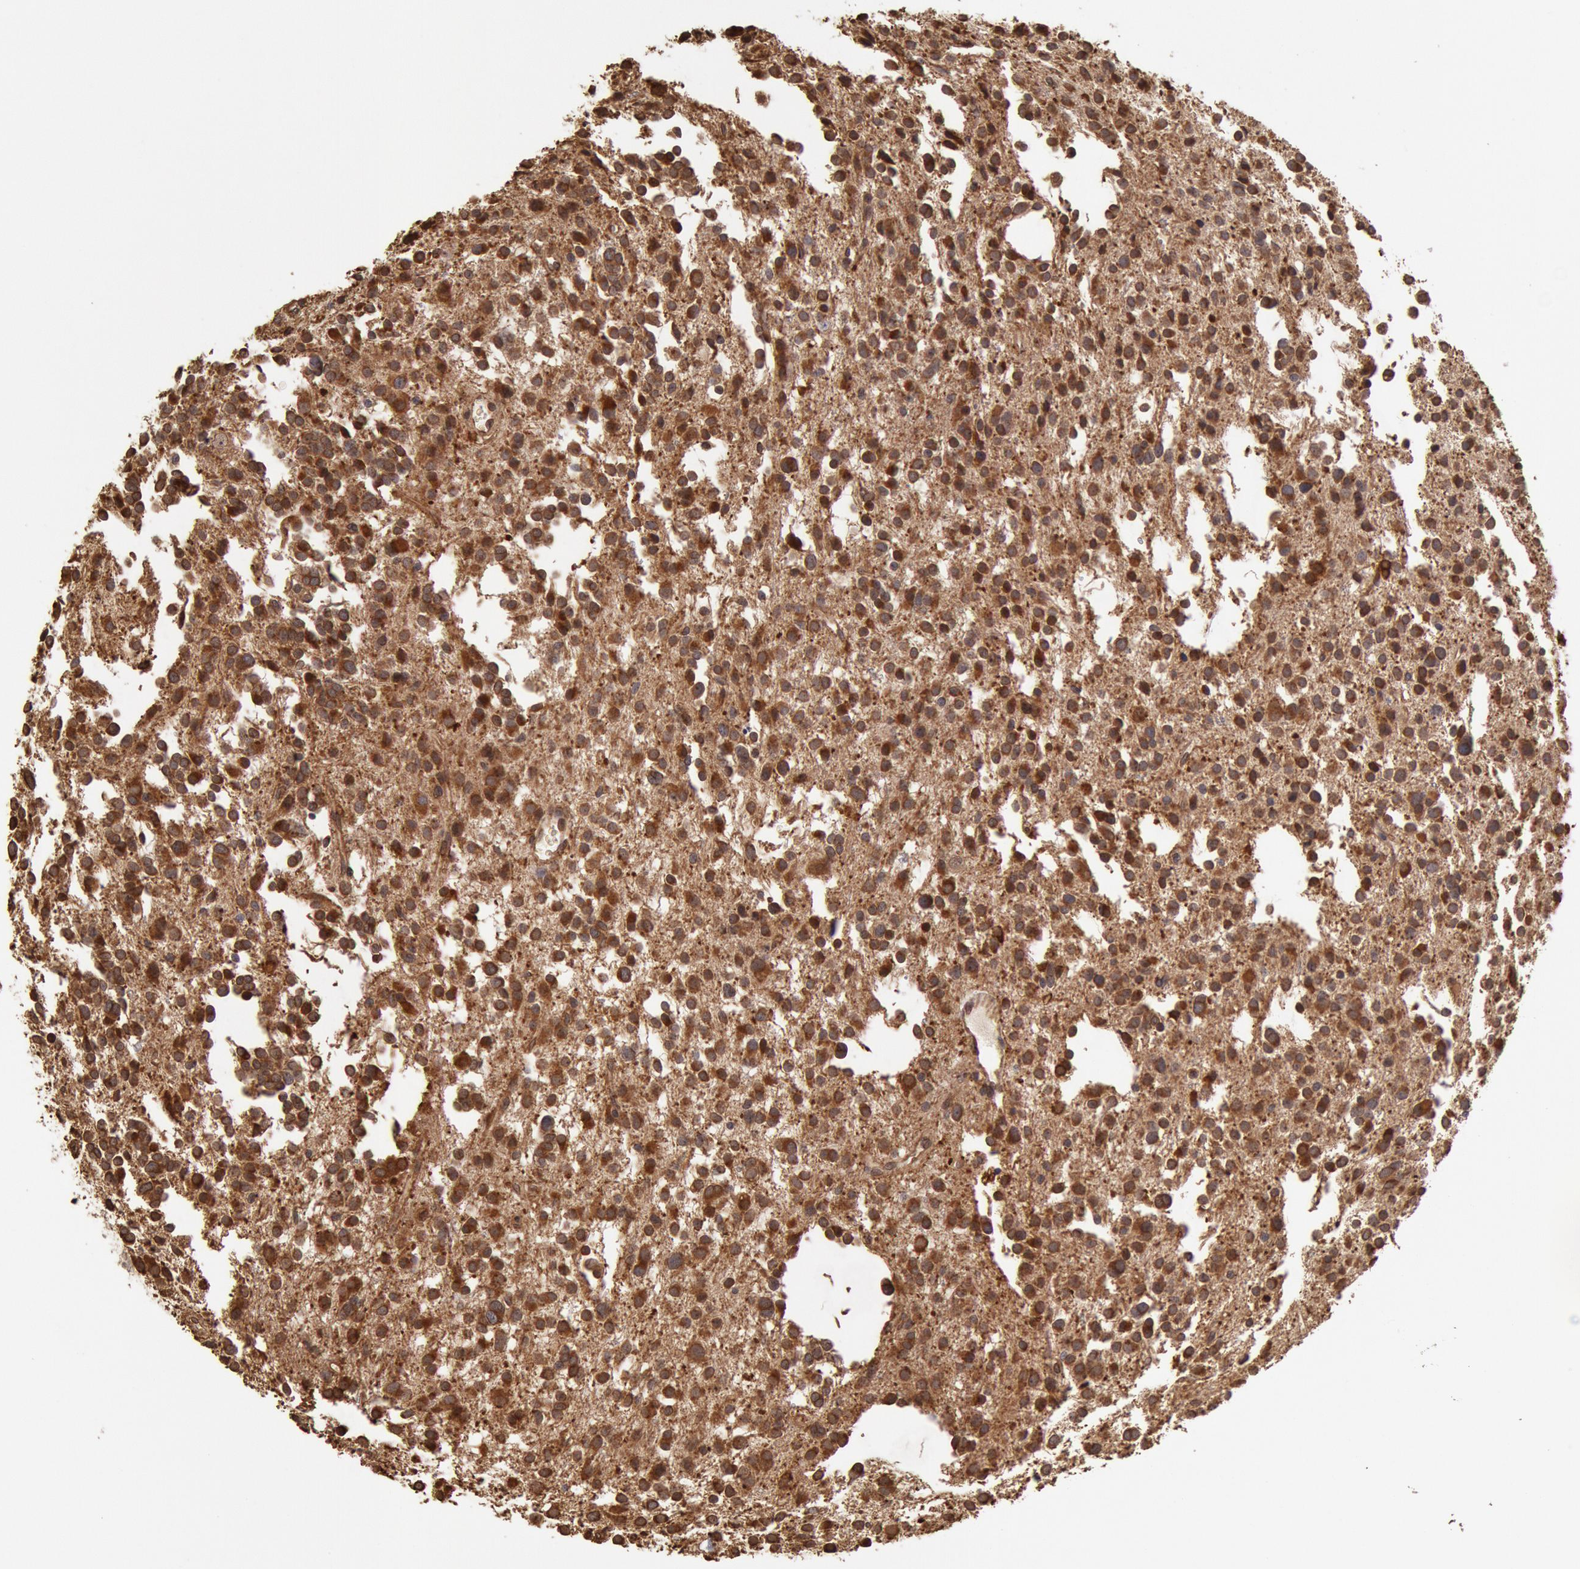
{"staining": {"intensity": "strong", "quantity": ">75%", "location": "cytoplasmic/membranous,nuclear"}, "tissue": "glioma", "cell_type": "Tumor cells", "image_type": "cancer", "snomed": [{"axis": "morphology", "description": "Glioma, malignant, Low grade"}, {"axis": "topography", "description": "Brain"}], "caption": "Strong cytoplasmic/membranous and nuclear positivity for a protein is identified in approximately >75% of tumor cells of glioma using immunohistochemistry.", "gene": "COMT", "patient": {"sex": "female", "age": 36}}